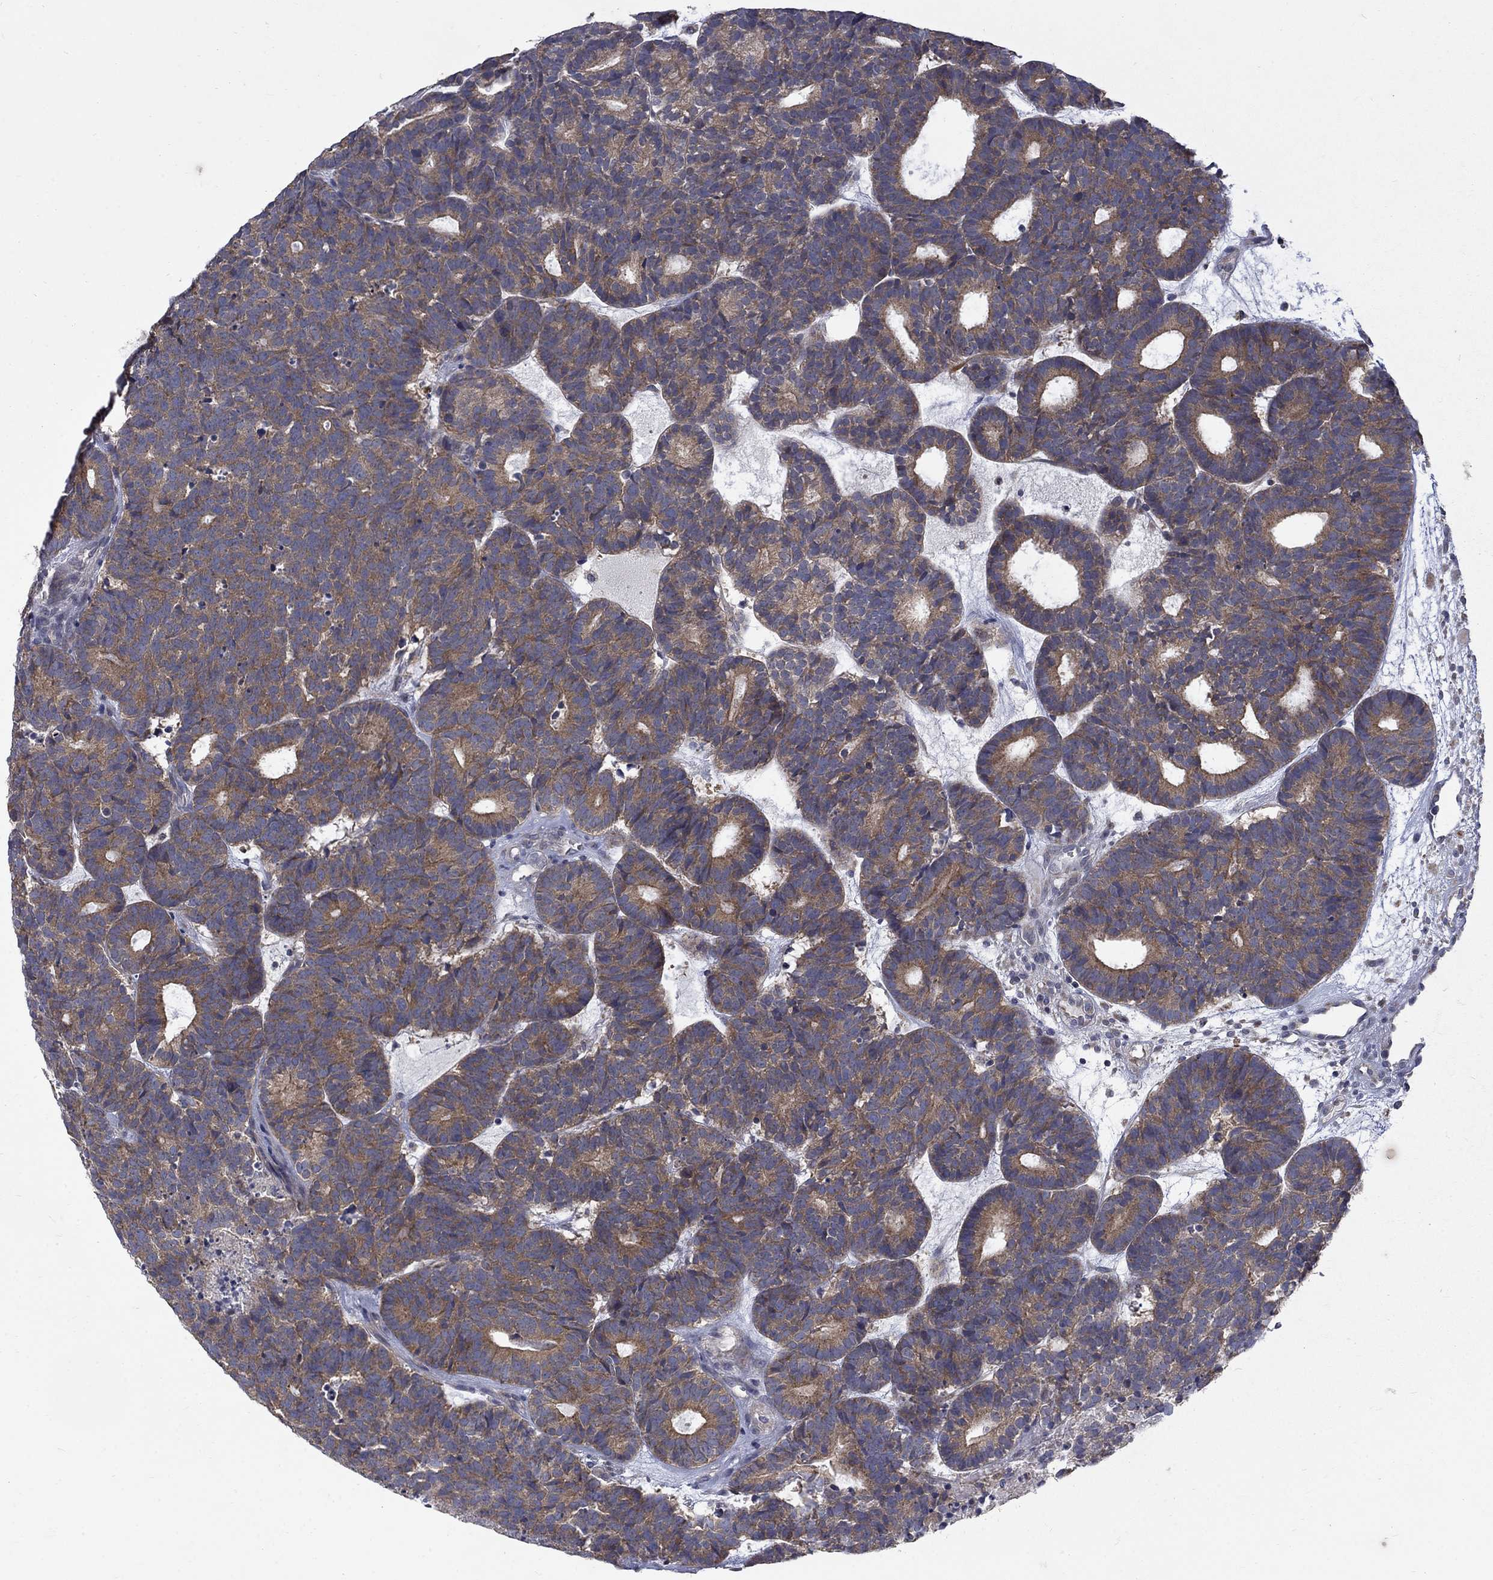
{"staining": {"intensity": "weak", "quantity": "25%-75%", "location": "cytoplasmic/membranous"}, "tissue": "head and neck cancer", "cell_type": "Tumor cells", "image_type": "cancer", "snomed": [{"axis": "morphology", "description": "Adenocarcinoma, NOS"}, {"axis": "topography", "description": "Head-Neck"}], "caption": "Weak cytoplasmic/membranous staining for a protein is appreciated in about 25%-75% of tumor cells of head and neck adenocarcinoma using IHC.", "gene": "SH2B1", "patient": {"sex": "female", "age": 81}}